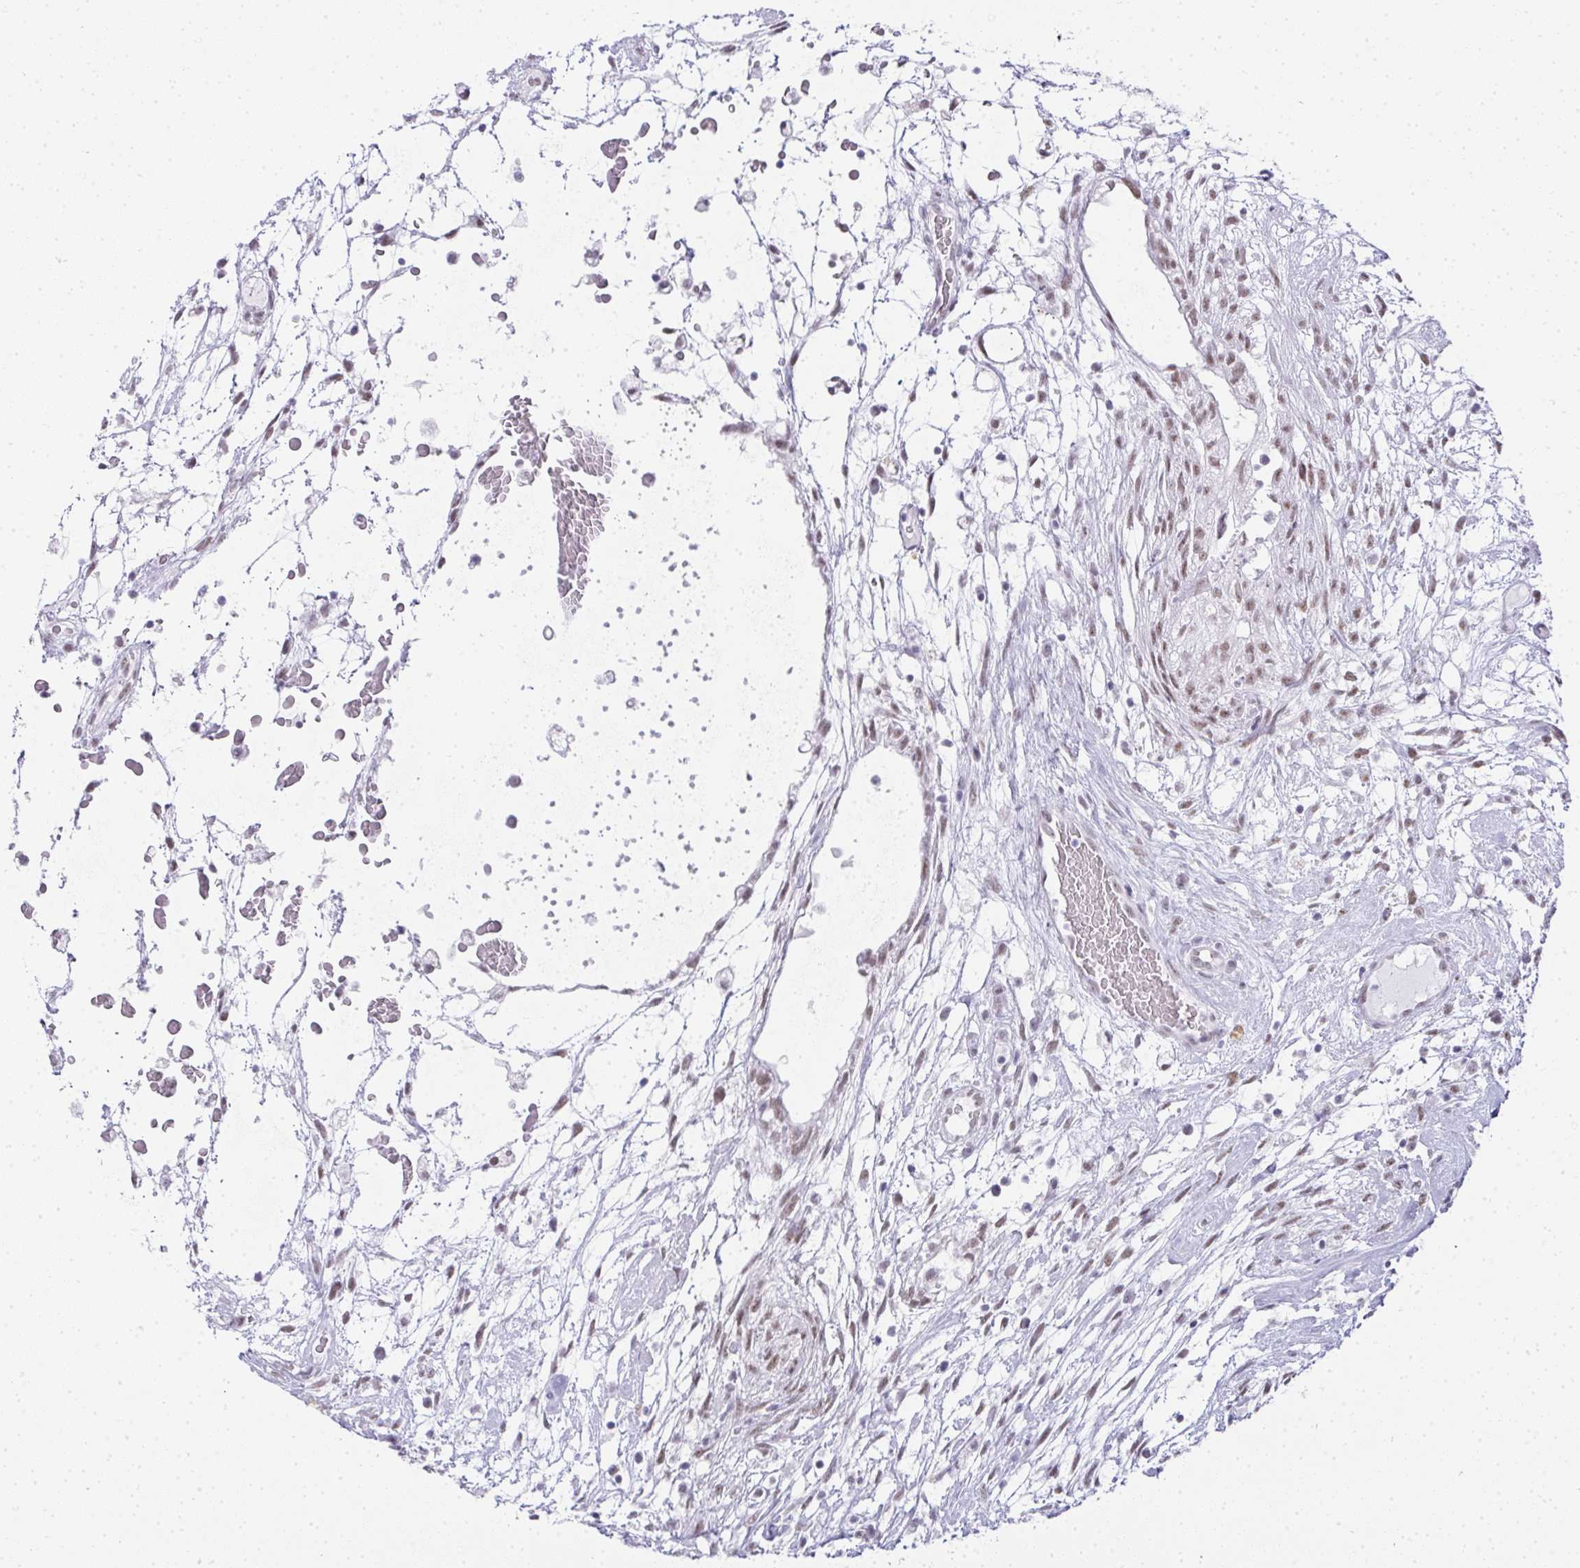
{"staining": {"intensity": "weak", "quantity": "25%-75%", "location": "nuclear"}, "tissue": "testis cancer", "cell_type": "Tumor cells", "image_type": "cancer", "snomed": [{"axis": "morphology", "description": "Carcinoma, Embryonal, NOS"}, {"axis": "topography", "description": "Testis"}], "caption": "IHC staining of embryonal carcinoma (testis), which shows low levels of weak nuclear staining in about 25%-75% of tumor cells indicating weak nuclear protein staining. The staining was performed using DAB (3,3'-diaminobenzidine) (brown) for protein detection and nuclei were counterstained in hematoxylin (blue).", "gene": "PLA2G1B", "patient": {"sex": "male", "age": 32}}